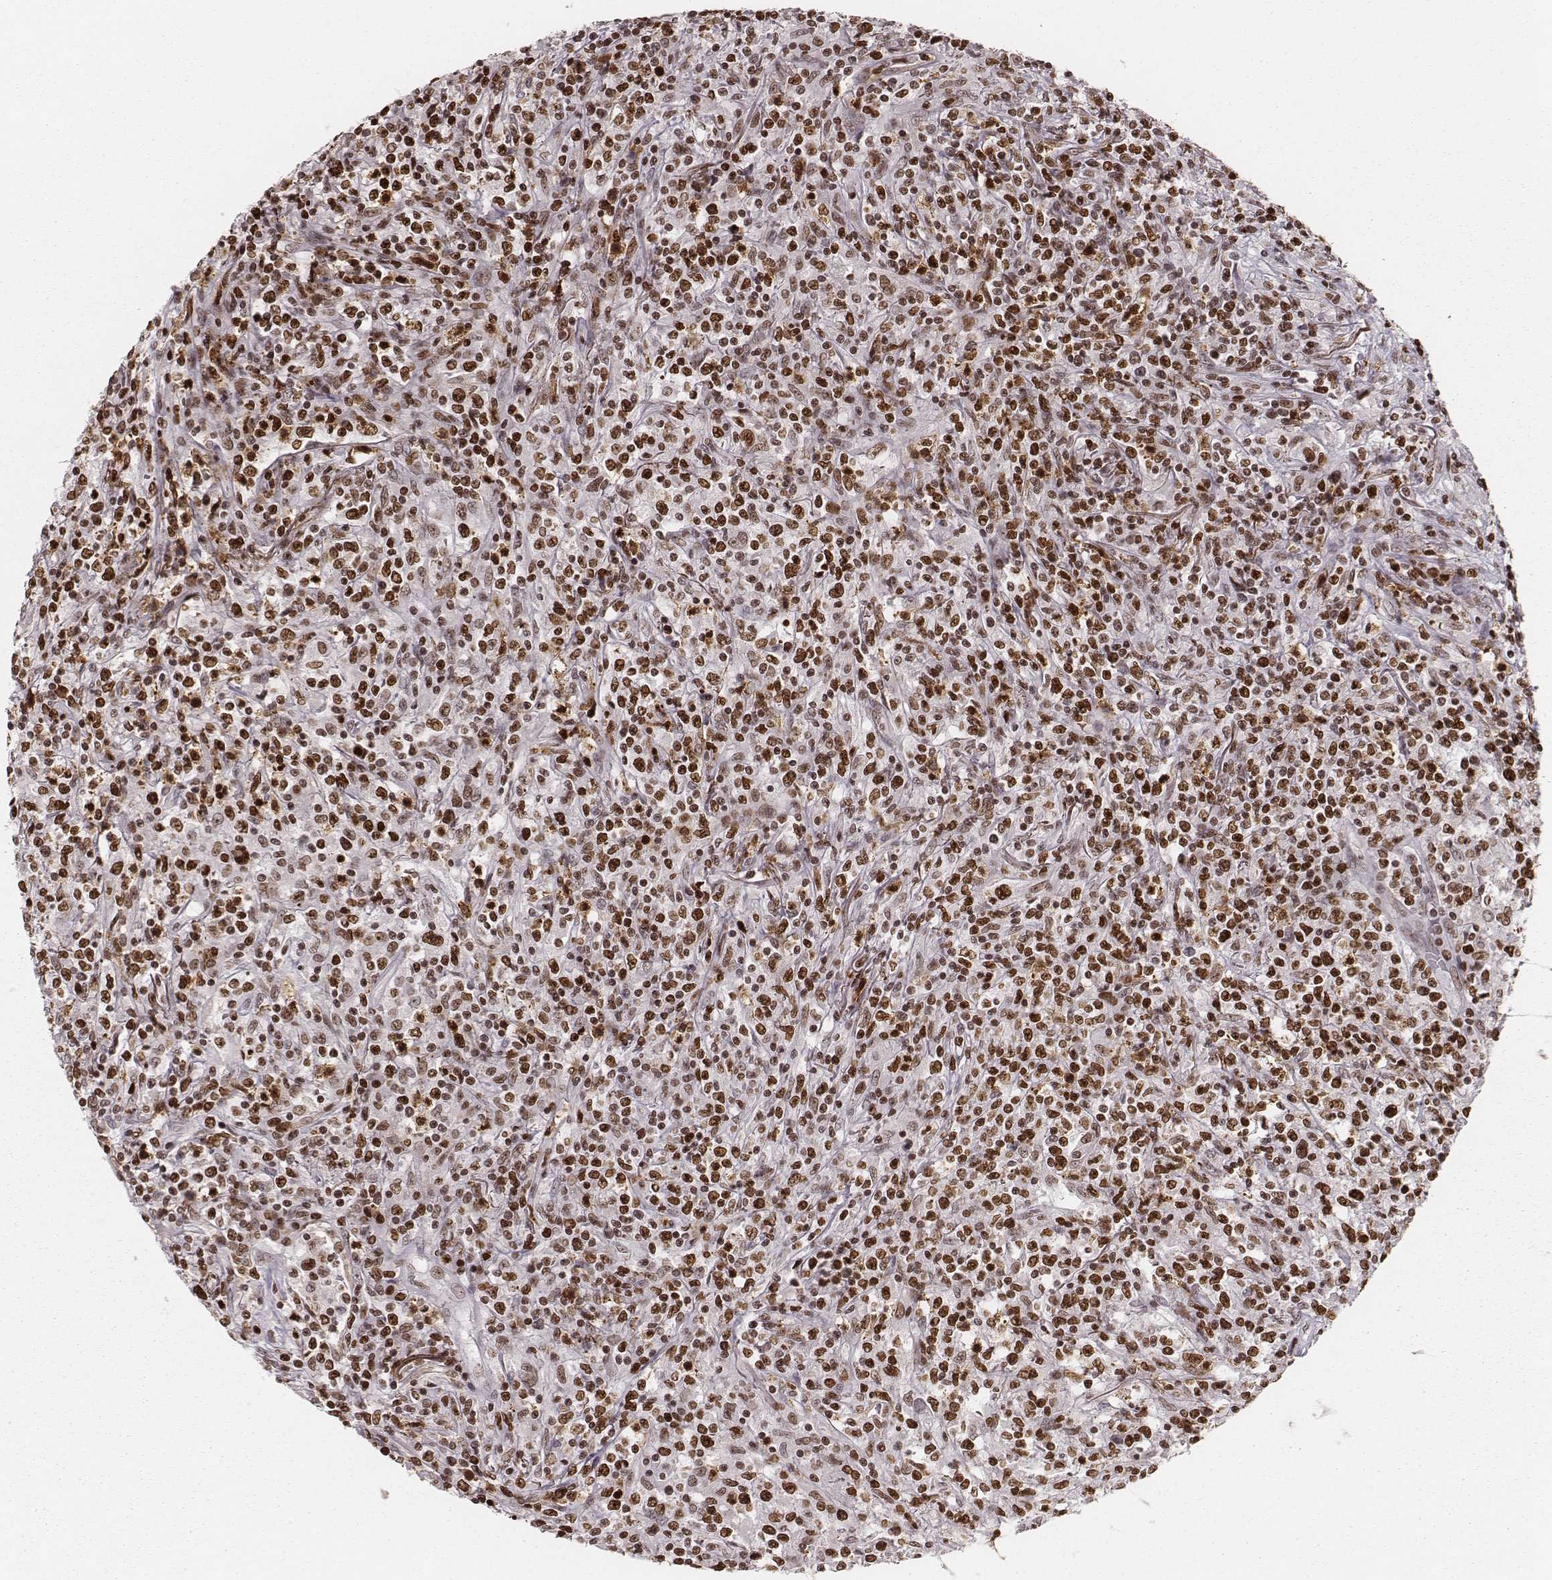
{"staining": {"intensity": "strong", "quantity": ">75%", "location": "nuclear"}, "tissue": "lymphoma", "cell_type": "Tumor cells", "image_type": "cancer", "snomed": [{"axis": "morphology", "description": "Malignant lymphoma, non-Hodgkin's type, High grade"}, {"axis": "topography", "description": "Lung"}], "caption": "Immunohistochemical staining of lymphoma reveals high levels of strong nuclear positivity in approximately >75% of tumor cells.", "gene": "PARP1", "patient": {"sex": "male", "age": 79}}